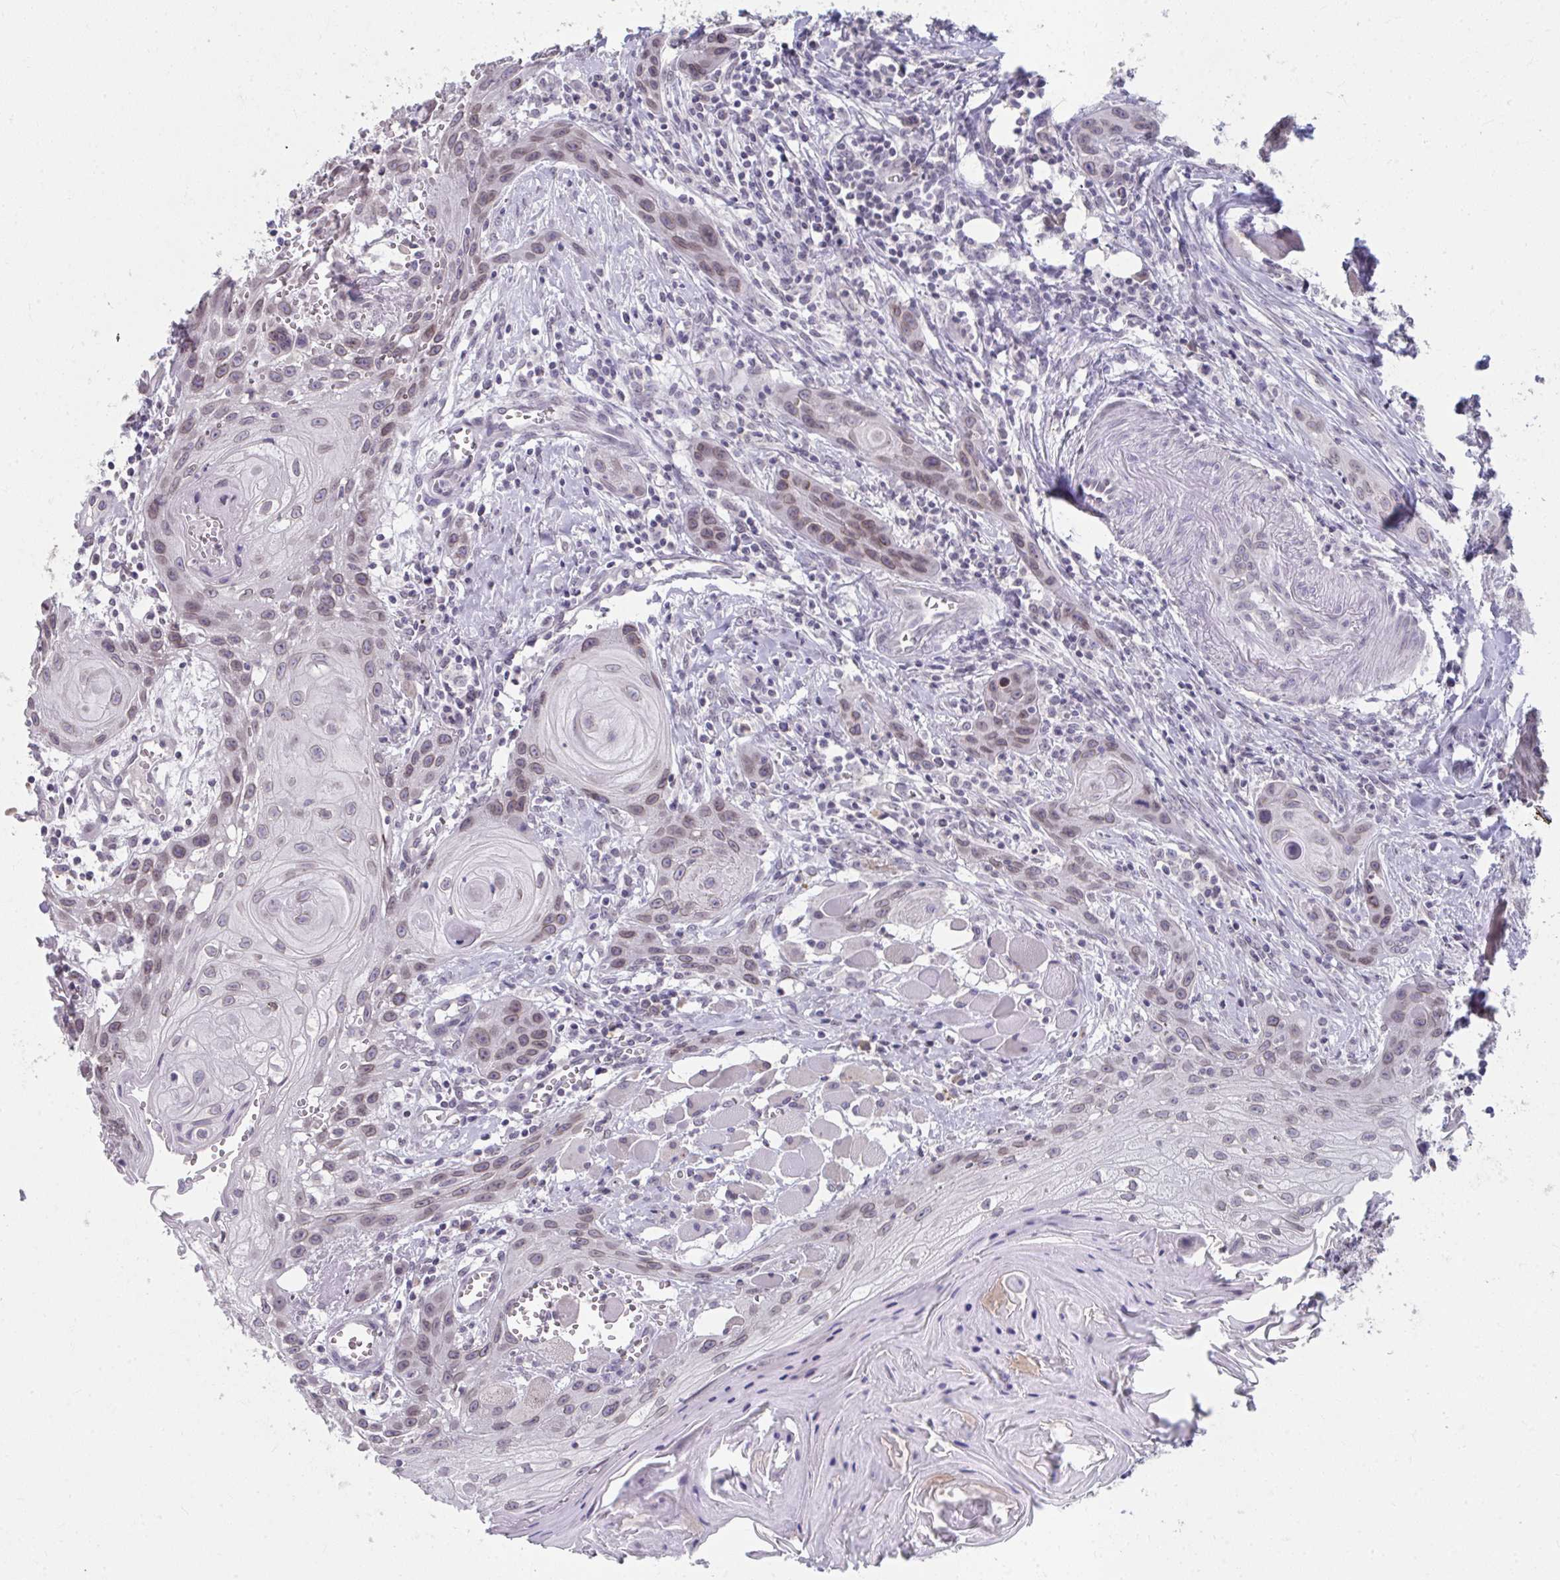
{"staining": {"intensity": "weak", "quantity": ">75%", "location": "cytoplasmic/membranous,nuclear"}, "tissue": "head and neck cancer", "cell_type": "Tumor cells", "image_type": "cancer", "snomed": [{"axis": "morphology", "description": "Squamous cell carcinoma, NOS"}, {"axis": "topography", "description": "Oral tissue"}, {"axis": "topography", "description": "Head-Neck"}], "caption": "Squamous cell carcinoma (head and neck) was stained to show a protein in brown. There is low levels of weak cytoplasmic/membranous and nuclear expression in about >75% of tumor cells.", "gene": "NUP133", "patient": {"sex": "male", "age": 58}}